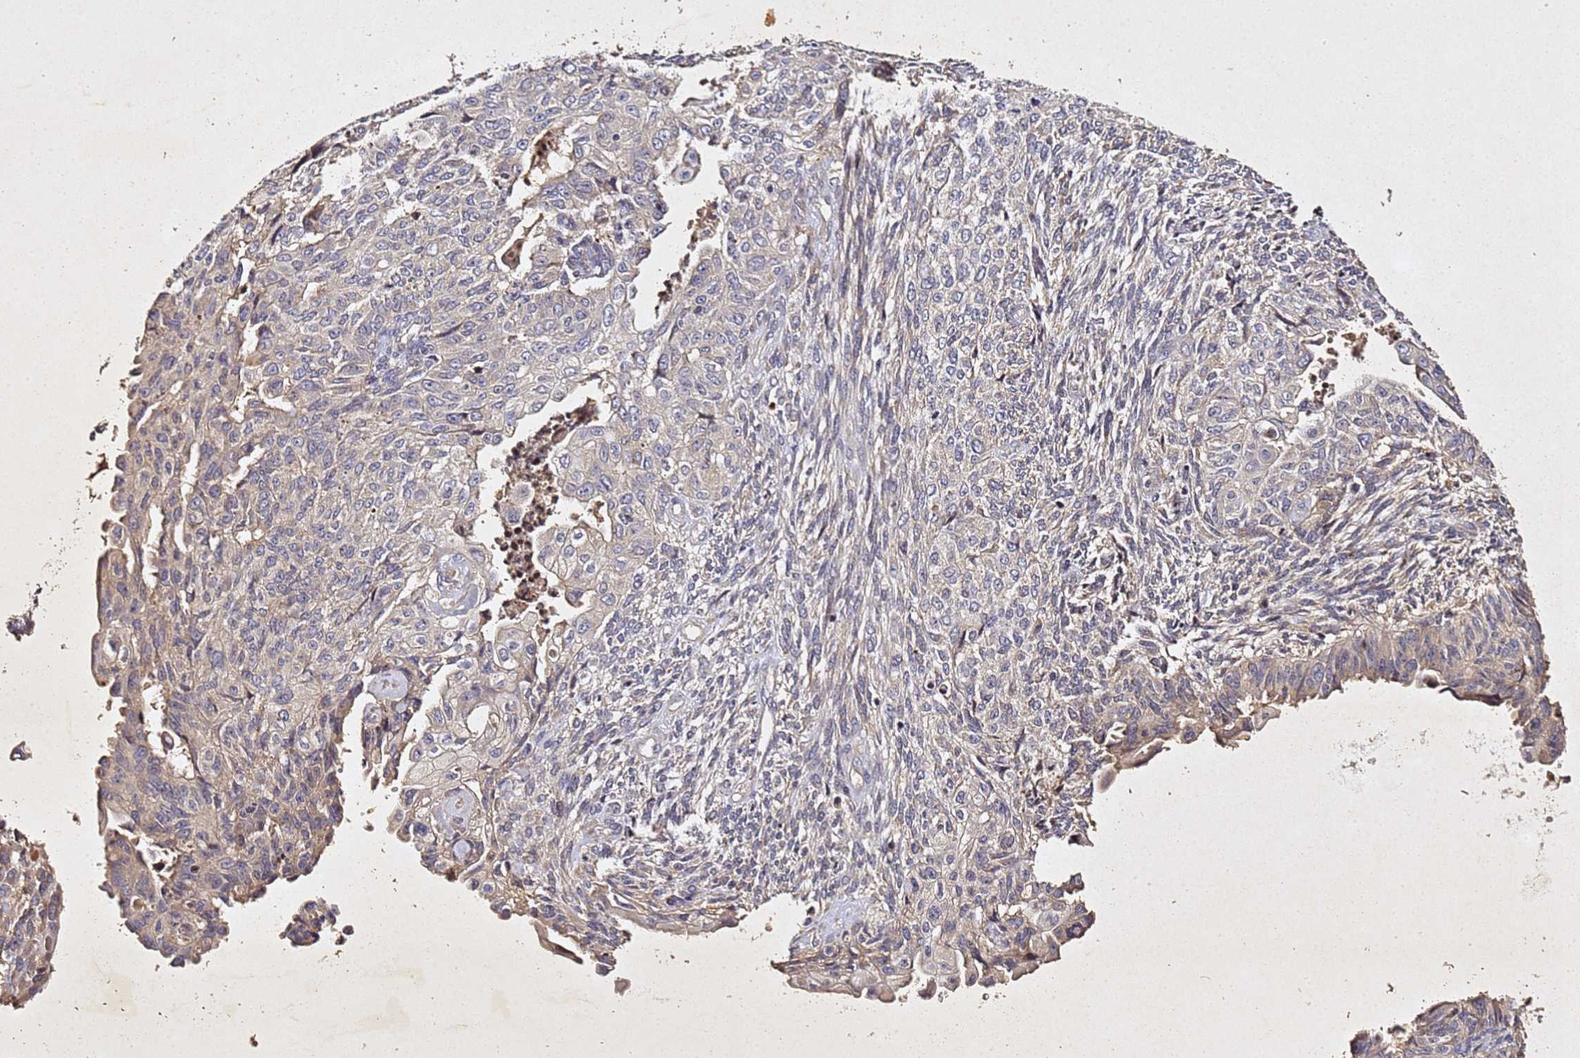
{"staining": {"intensity": "weak", "quantity": "<25%", "location": "cytoplasmic/membranous"}, "tissue": "endometrial cancer", "cell_type": "Tumor cells", "image_type": "cancer", "snomed": [{"axis": "morphology", "description": "Adenocarcinoma, NOS"}, {"axis": "topography", "description": "Endometrium"}], "caption": "This photomicrograph is of adenocarcinoma (endometrial) stained with immunohistochemistry to label a protein in brown with the nuclei are counter-stained blue. There is no expression in tumor cells.", "gene": "SV2B", "patient": {"sex": "female", "age": 32}}